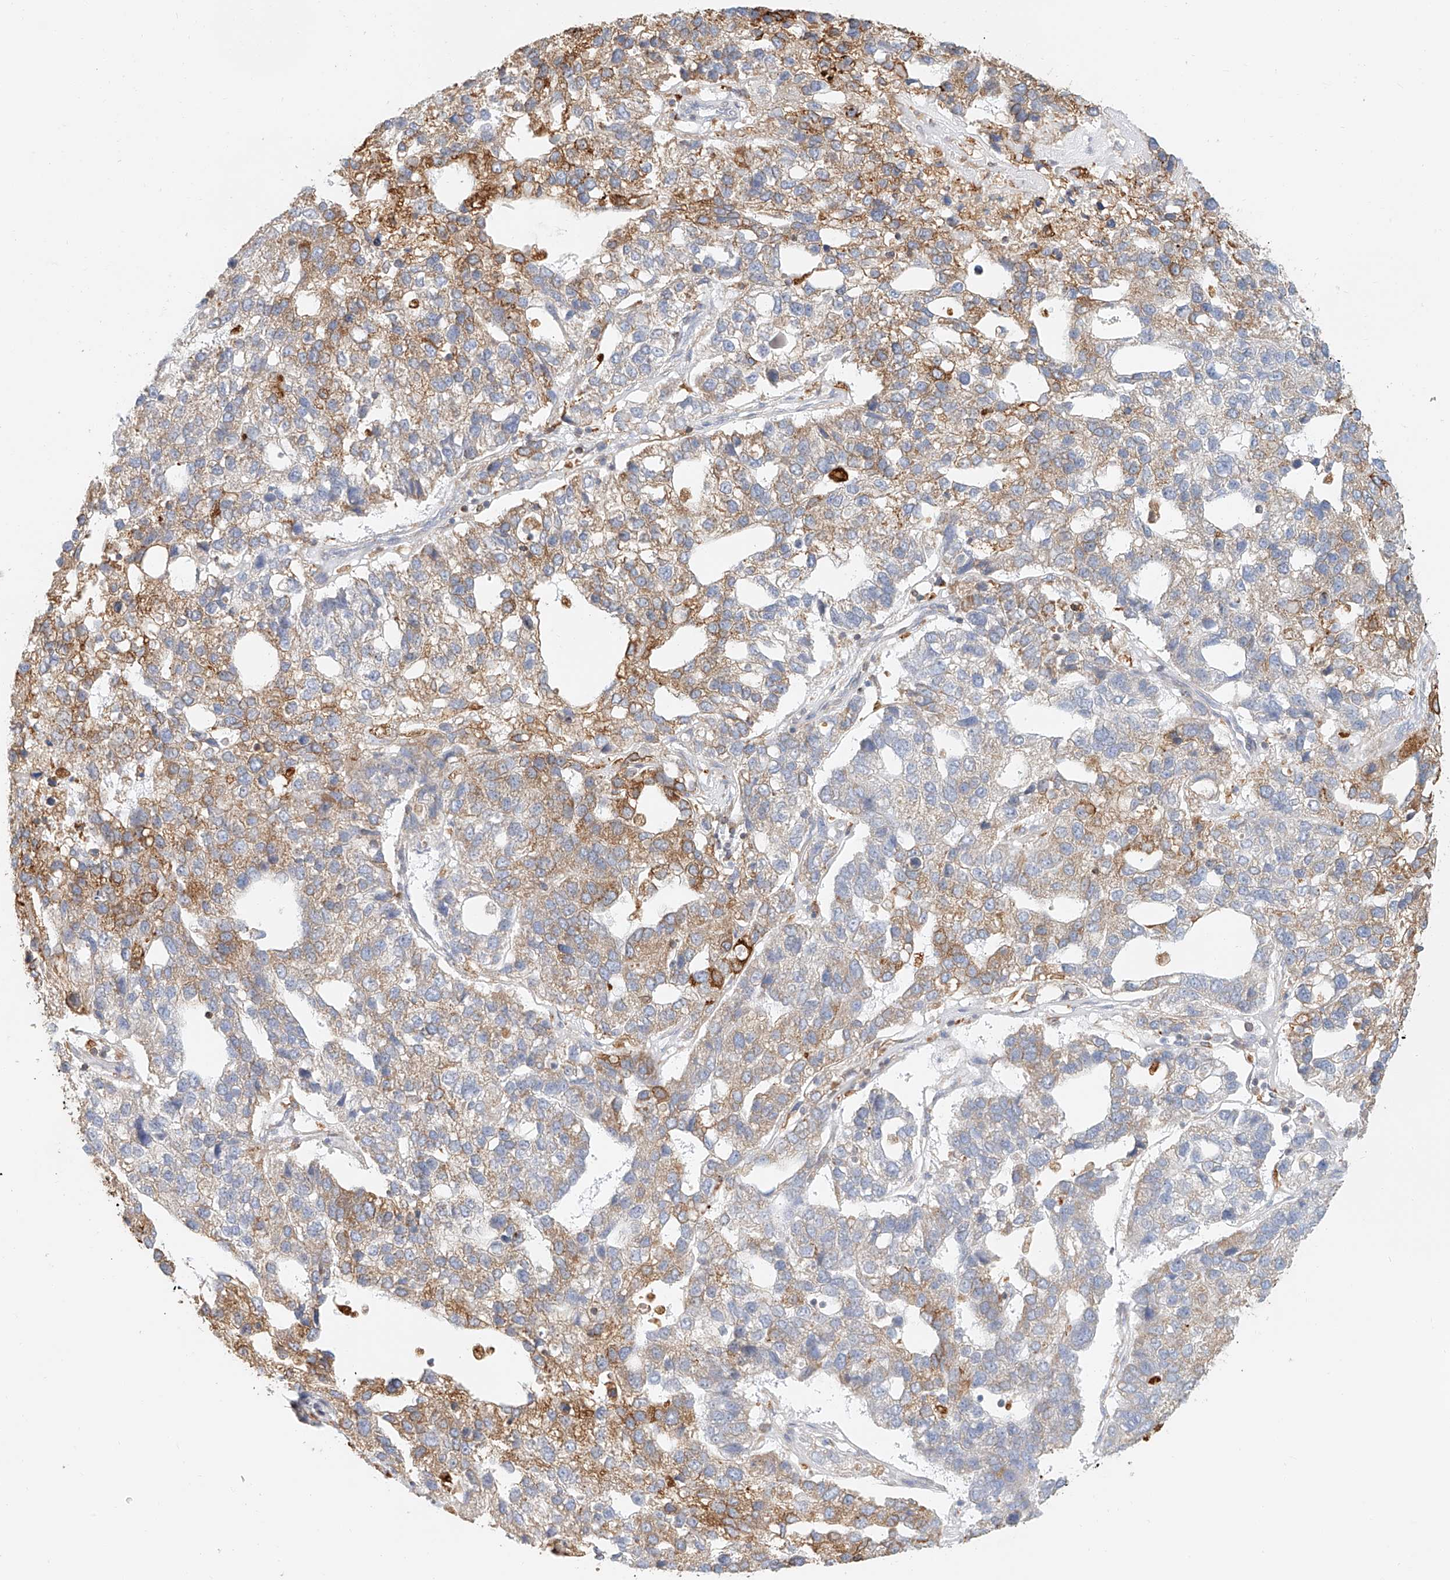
{"staining": {"intensity": "moderate", "quantity": "25%-75%", "location": "cytoplasmic/membranous"}, "tissue": "pancreatic cancer", "cell_type": "Tumor cells", "image_type": "cancer", "snomed": [{"axis": "morphology", "description": "Adenocarcinoma, NOS"}, {"axis": "topography", "description": "Pancreas"}], "caption": "High-magnification brightfield microscopy of pancreatic cancer stained with DAB (brown) and counterstained with hematoxylin (blue). tumor cells exhibit moderate cytoplasmic/membranous positivity is appreciated in approximately25%-75% of cells. The staining is performed using DAB (3,3'-diaminobenzidine) brown chromogen to label protein expression. The nuclei are counter-stained blue using hematoxylin.", "gene": "DHRS7", "patient": {"sex": "female", "age": 61}}